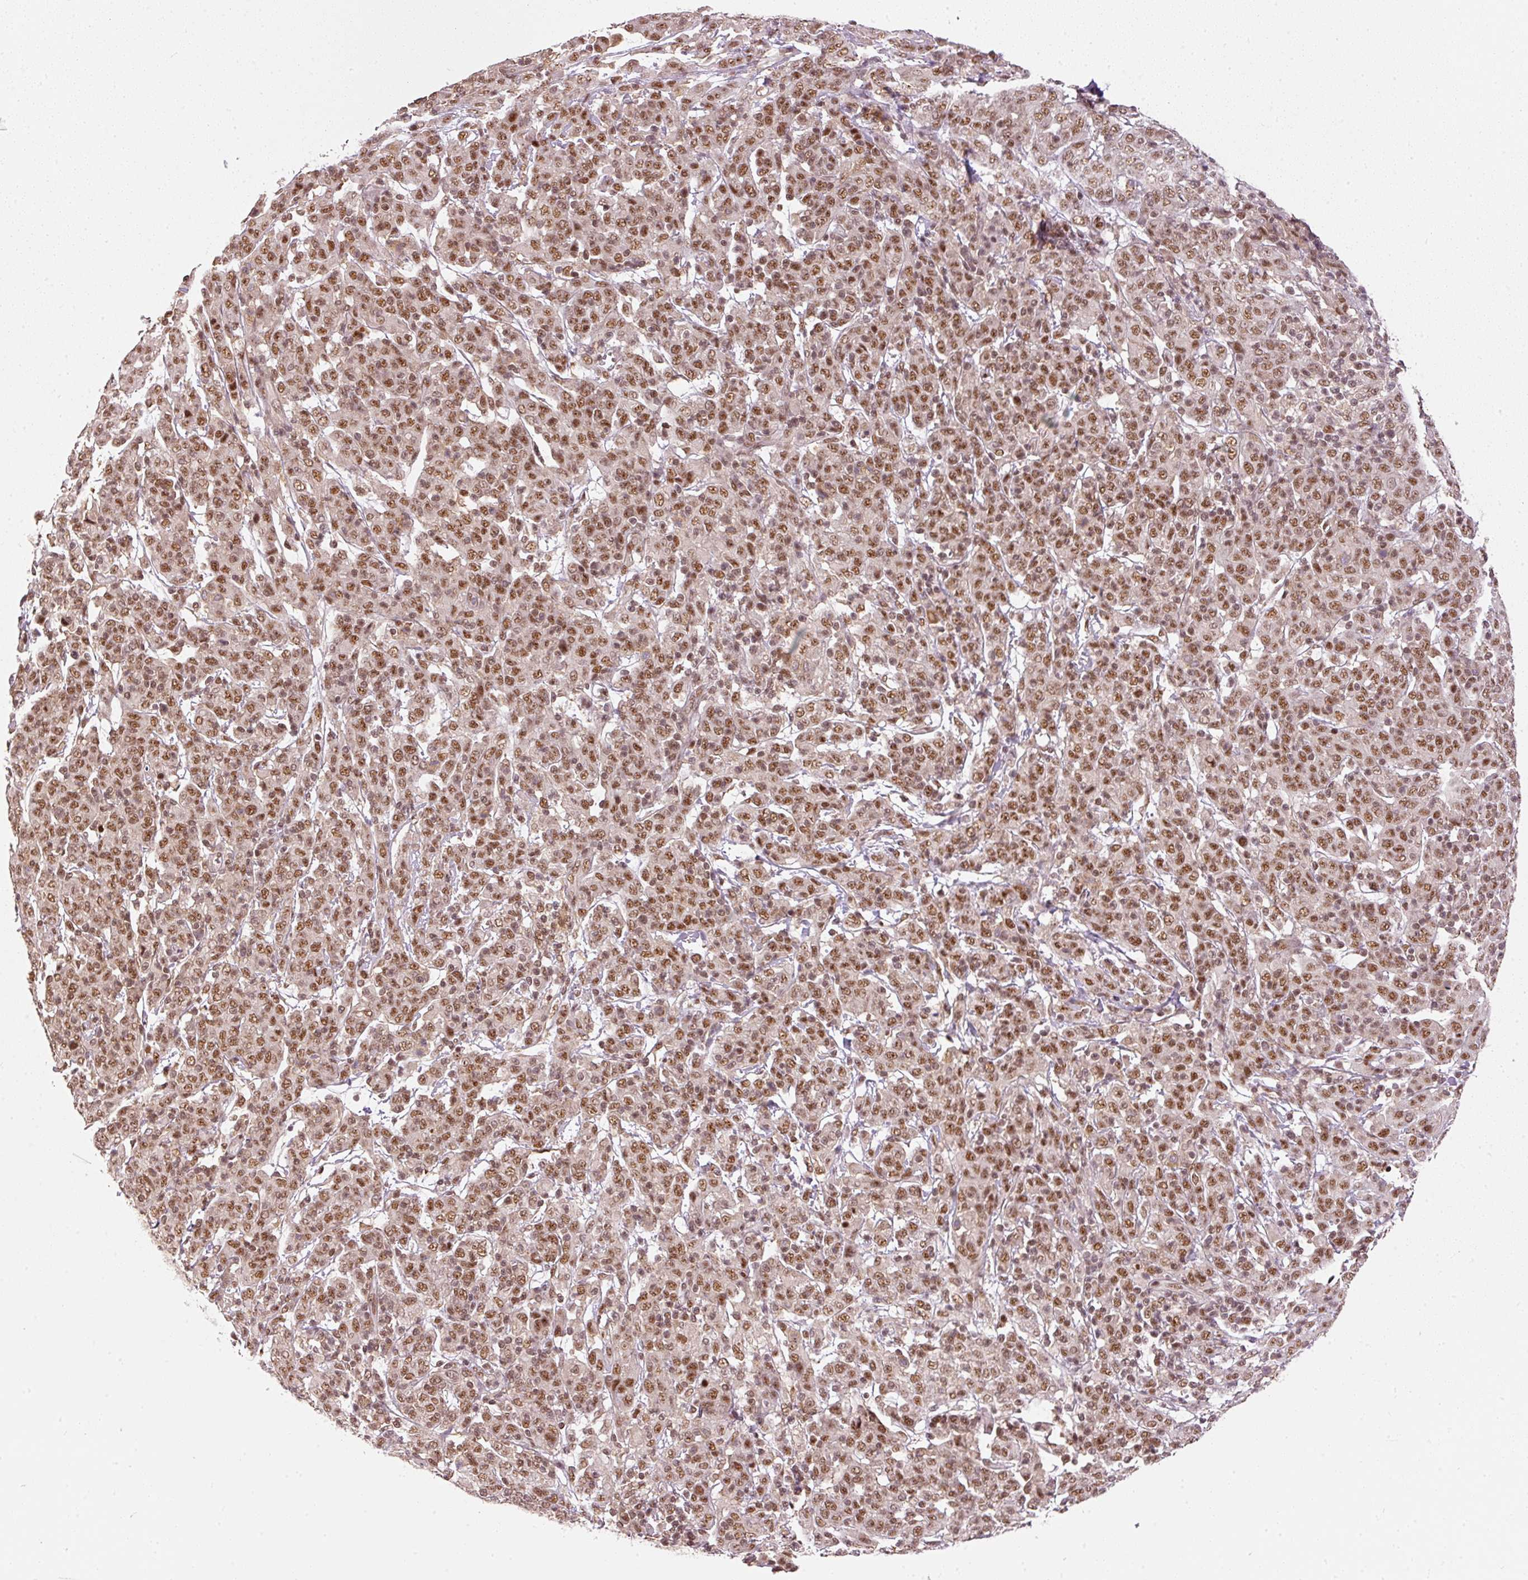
{"staining": {"intensity": "moderate", "quantity": ">75%", "location": "nuclear"}, "tissue": "cervical cancer", "cell_type": "Tumor cells", "image_type": "cancer", "snomed": [{"axis": "morphology", "description": "Squamous cell carcinoma, NOS"}, {"axis": "topography", "description": "Cervix"}], "caption": "Protein expression analysis of human squamous cell carcinoma (cervical) reveals moderate nuclear positivity in approximately >75% of tumor cells.", "gene": "THOC6", "patient": {"sex": "female", "age": 67}}